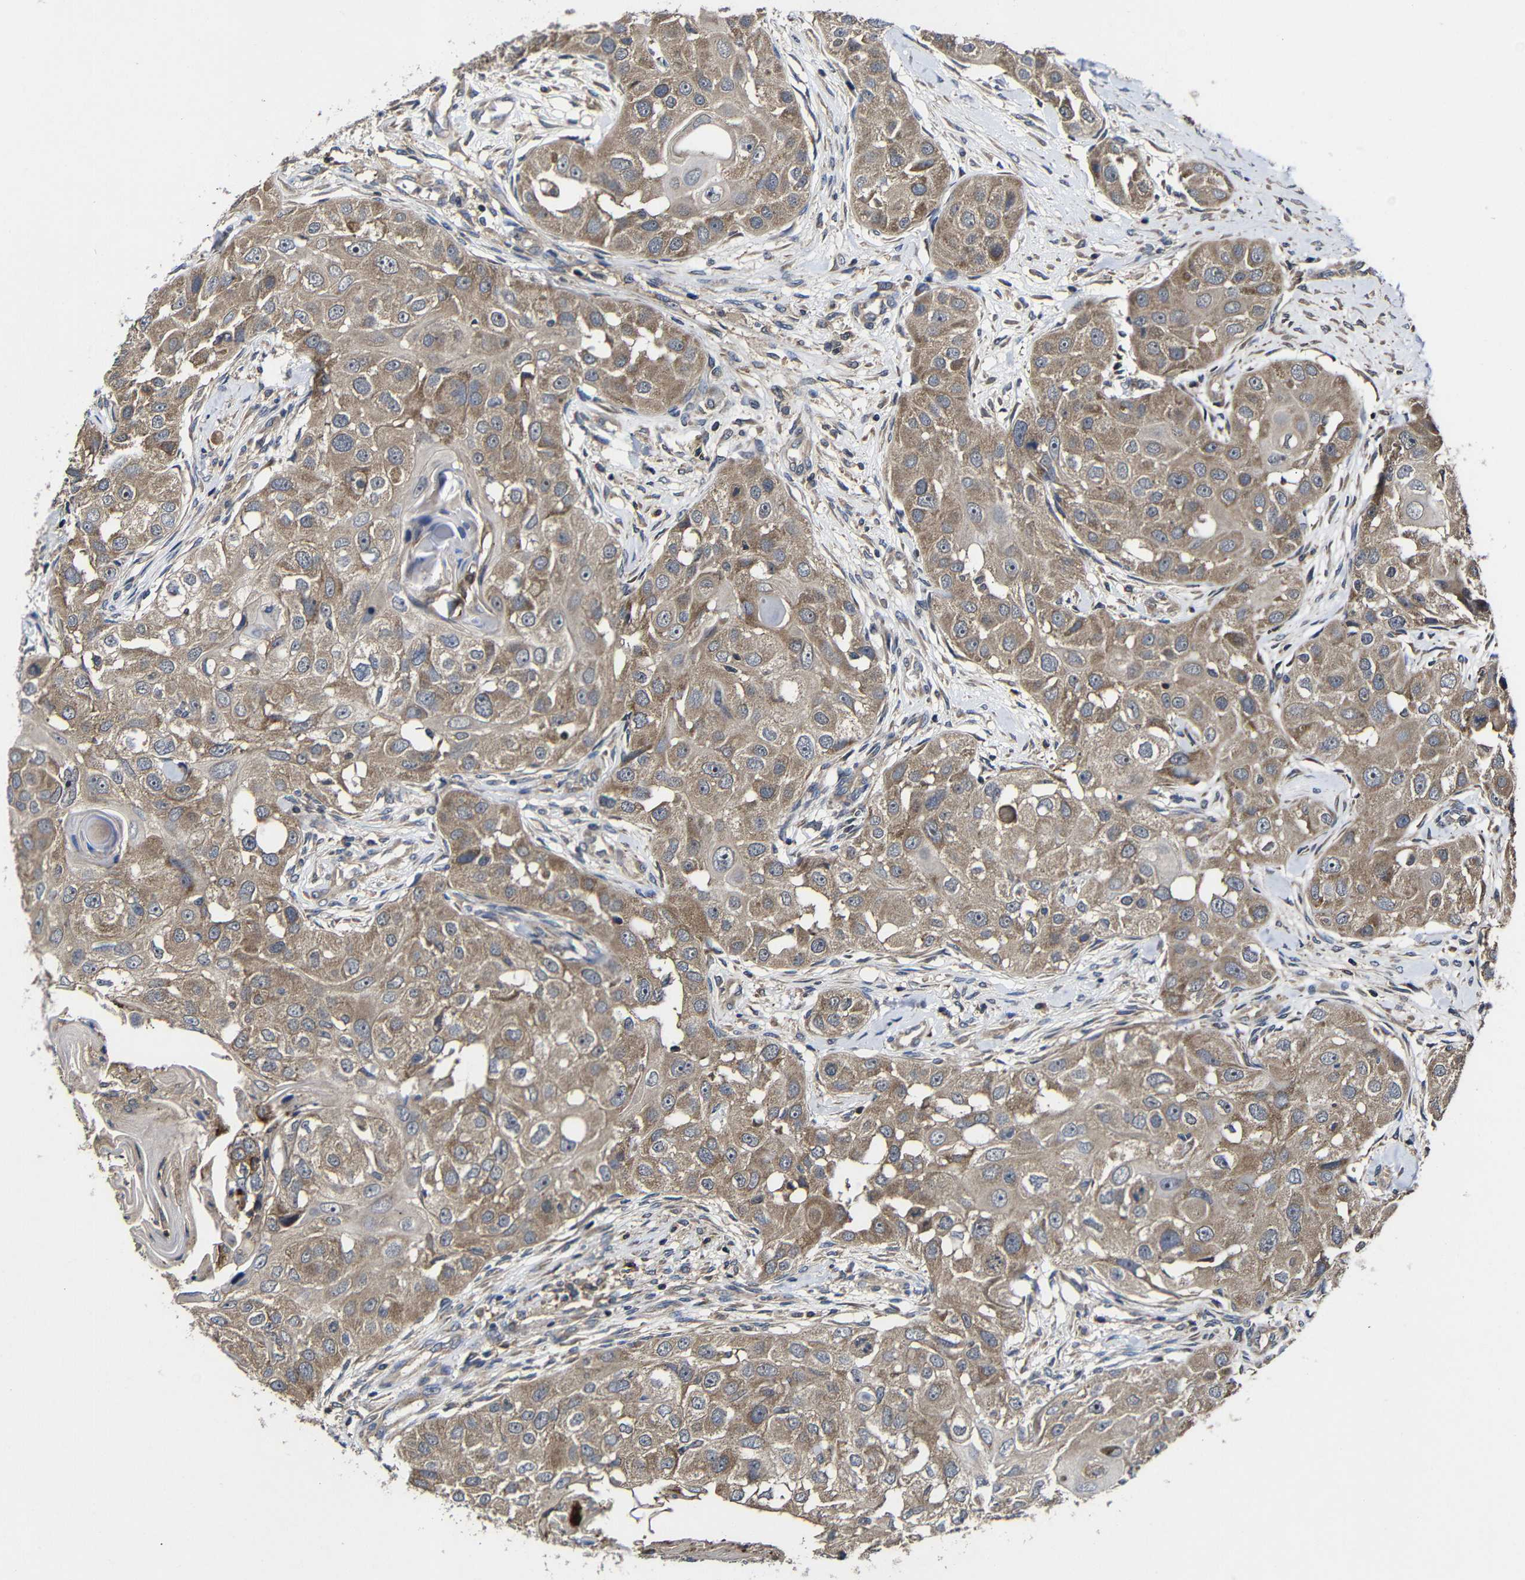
{"staining": {"intensity": "moderate", "quantity": ">75%", "location": "cytoplasmic/membranous"}, "tissue": "head and neck cancer", "cell_type": "Tumor cells", "image_type": "cancer", "snomed": [{"axis": "morphology", "description": "Normal tissue, NOS"}, {"axis": "morphology", "description": "Squamous cell carcinoma, NOS"}, {"axis": "topography", "description": "Skeletal muscle"}, {"axis": "topography", "description": "Head-Neck"}], "caption": "Head and neck squamous cell carcinoma tissue shows moderate cytoplasmic/membranous positivity in approximately >75% of tumor cells", "gene": "LPAR5", "patient": {"sex": "male", "age": 51}}